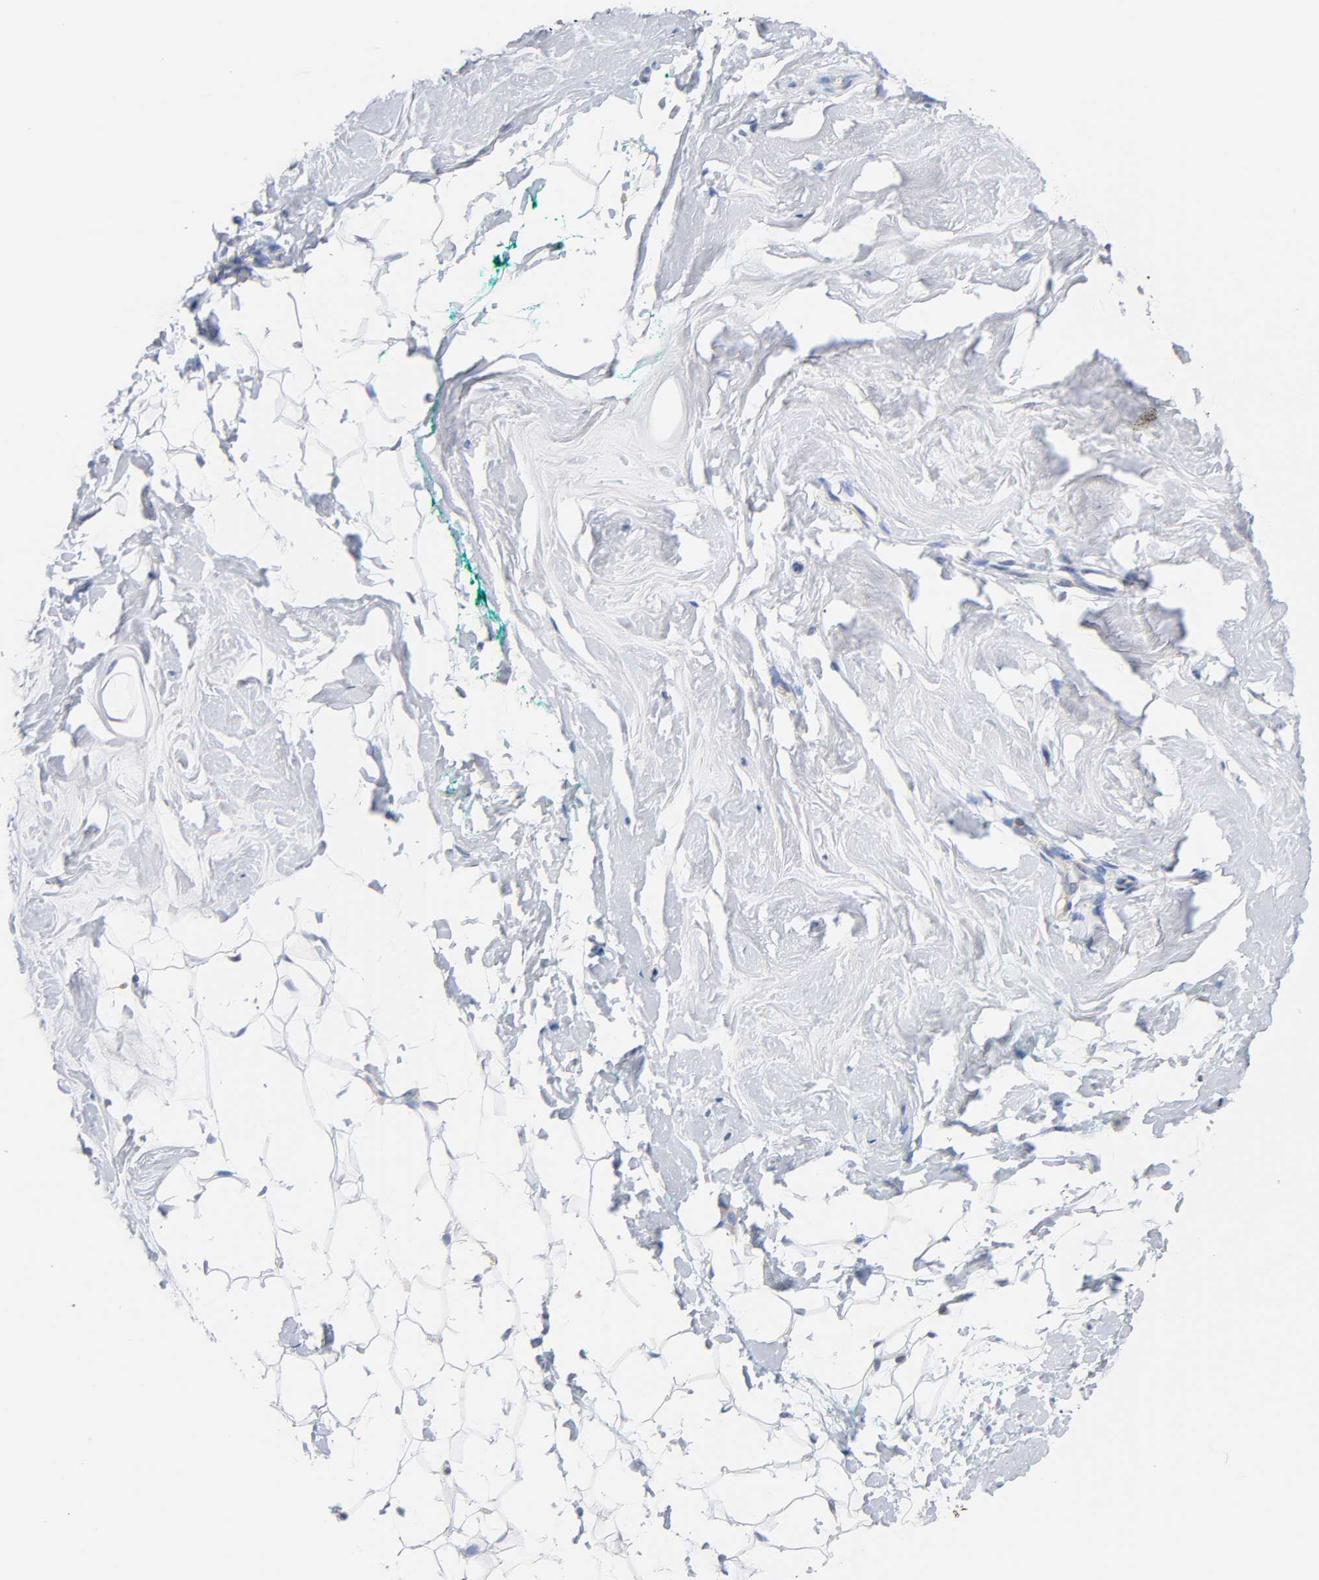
{"staining": {"intensity": "negative", "quantity": "none", "location": "none"}, "tissue": "breast", "cell_type": "Adipocytes", "image_type": "normal", "snomed": [{"axis": "morphology", "description": "Normal tissue, NOS"}, {"axis": "topography", "description": "Breast"}], "caption": "DAB (3,3'-diaminobenzidine) immunohistochemical staining of unremarkable breast demonstrates no significant expression in adipocytes. Nuclei are stained in blue.", "gene": "MALT1", "patient": {"sex": "female", "age": 52}}